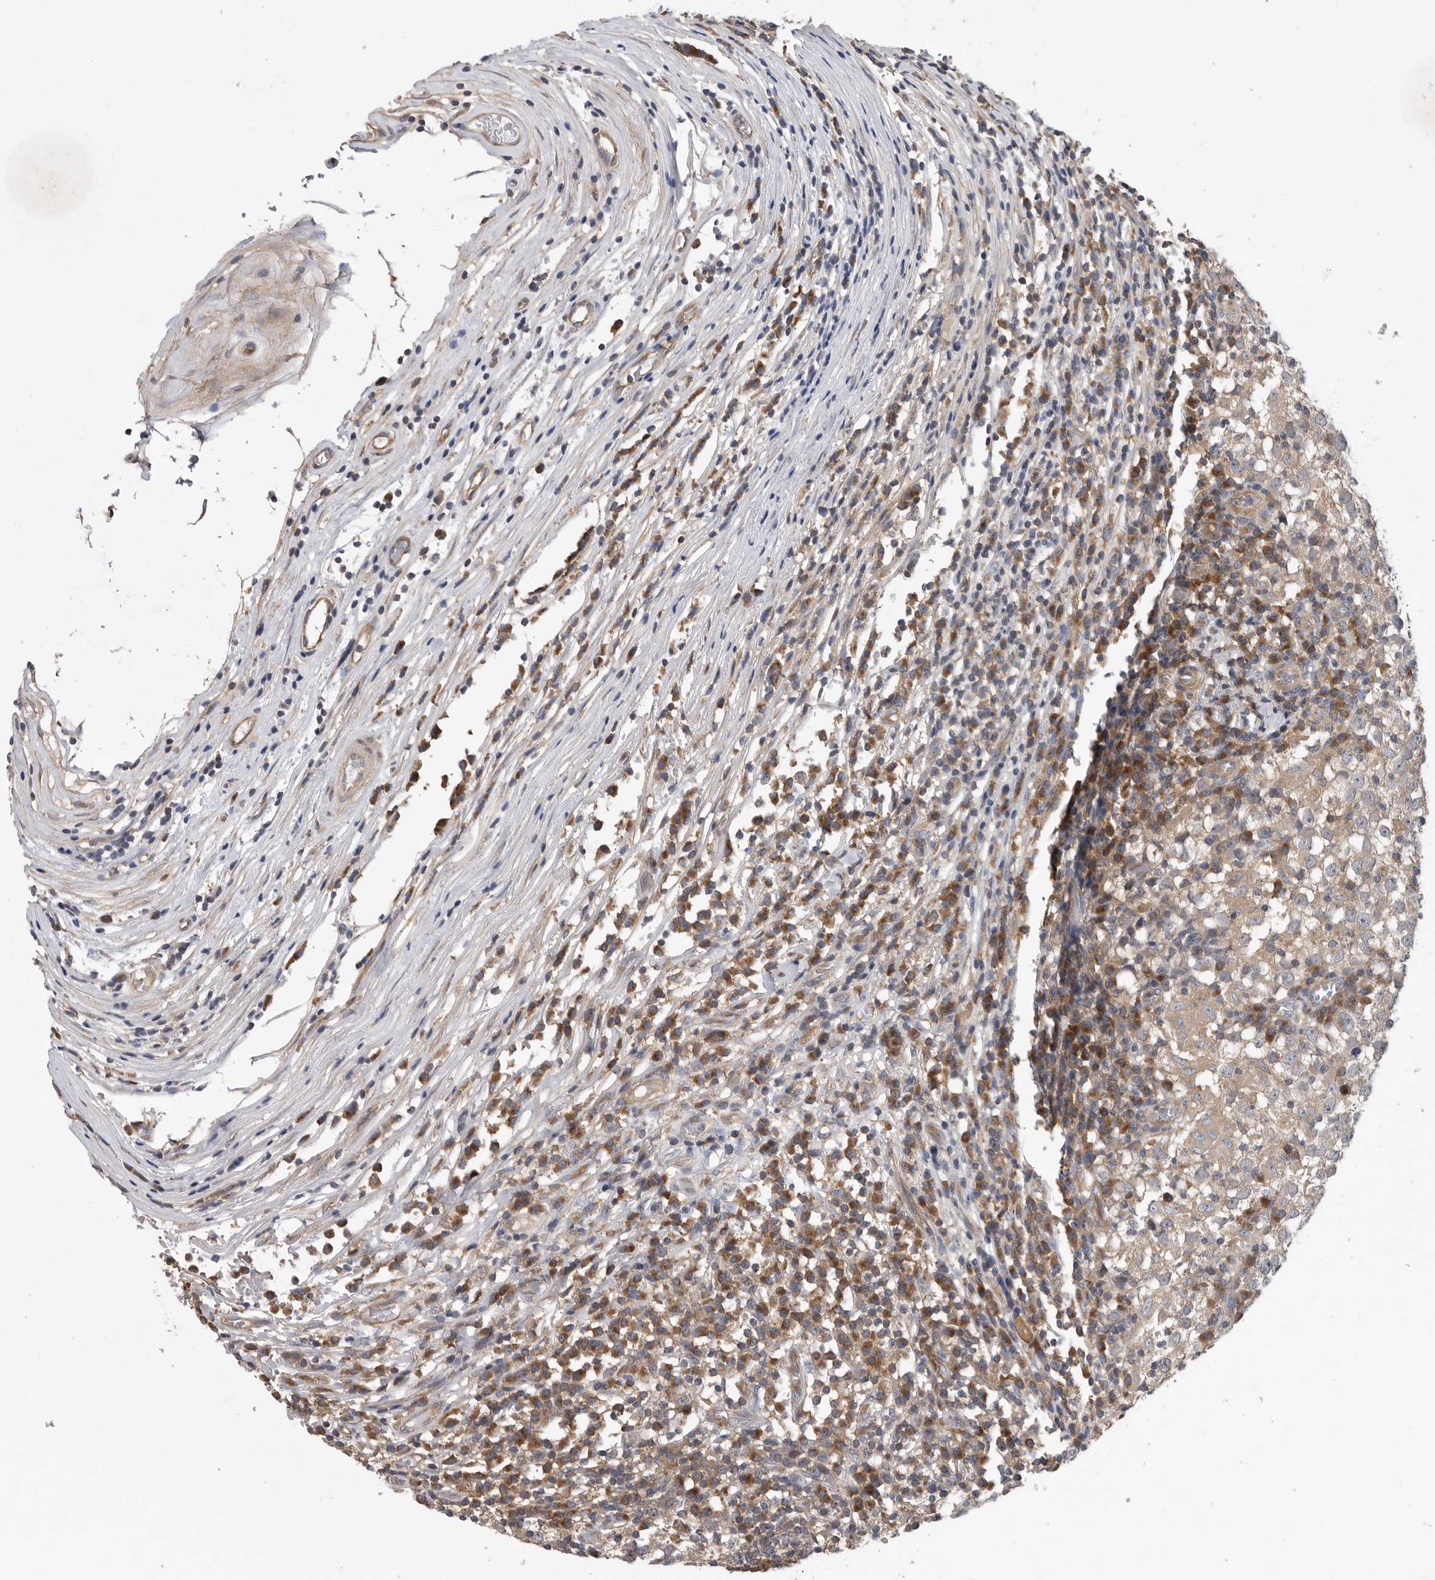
{"staining": {"intensity": "weak", "quantity": "25%-75%", "location": "cytoplasmic/membranous"}, "tissue": "testis cancer", "cell_type": "Tumor cells", "image_type": "cancer", "snomed": [{"axis": "morphology", "description": "Seminoma, NOS"}, {"axis": "topography", "description": "Testis"}], "caption": "The photomicrograph demonstrates immunohistochemical staining of testis seminoma. There is weak cytoplasmic/membranous expression is appreciated in approximately 25%-75% of tumor cells. The staining was performed using DAB to visualize the protein expression in brown, while the nuclei were stained in blue with hematoxylin (Magnification: 20x).", "gene": "OXR1", "patient": {"sex": "male", "age": 65}}